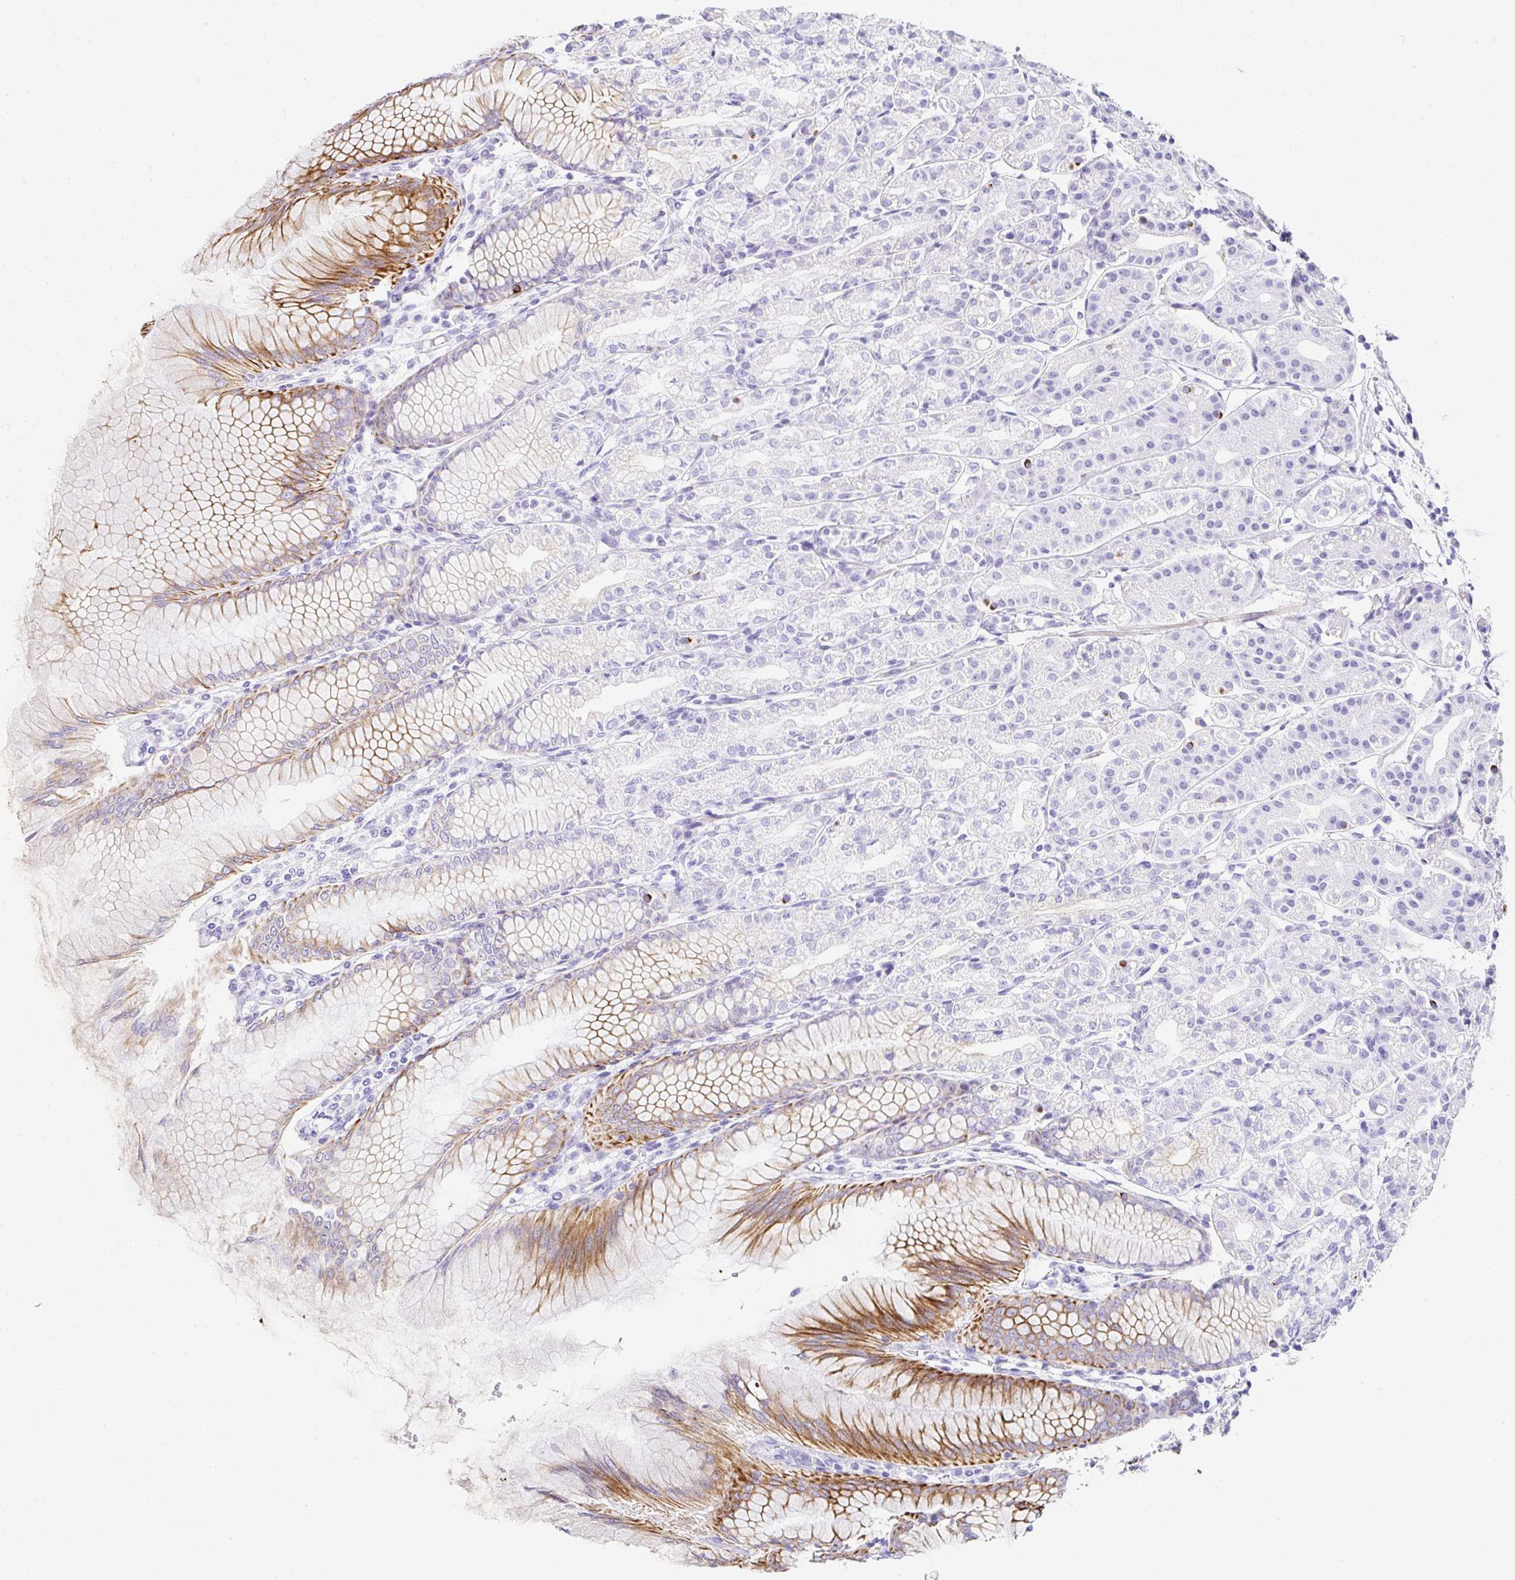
{"staining": {"intensity": "strong", "quantity": "<25%", "location": "cytoplasmic/membranous"}, "tissue": "stomach", "cell_type": "Glandular cells", "image_type": "normal", "snomed": [{"axis": "morphology", "description": "Normal tissue, NOS"}, {"axis": "topography", "description": "Stomach"}], "caption": "This micrograph shows IHC staining of benign human stomach, with medium strong cytoplasmic/membranous staining in approximately <25% of glandular cells.", "gene": "CLDND2", "patient": {"sex": "female", "age": 57}}